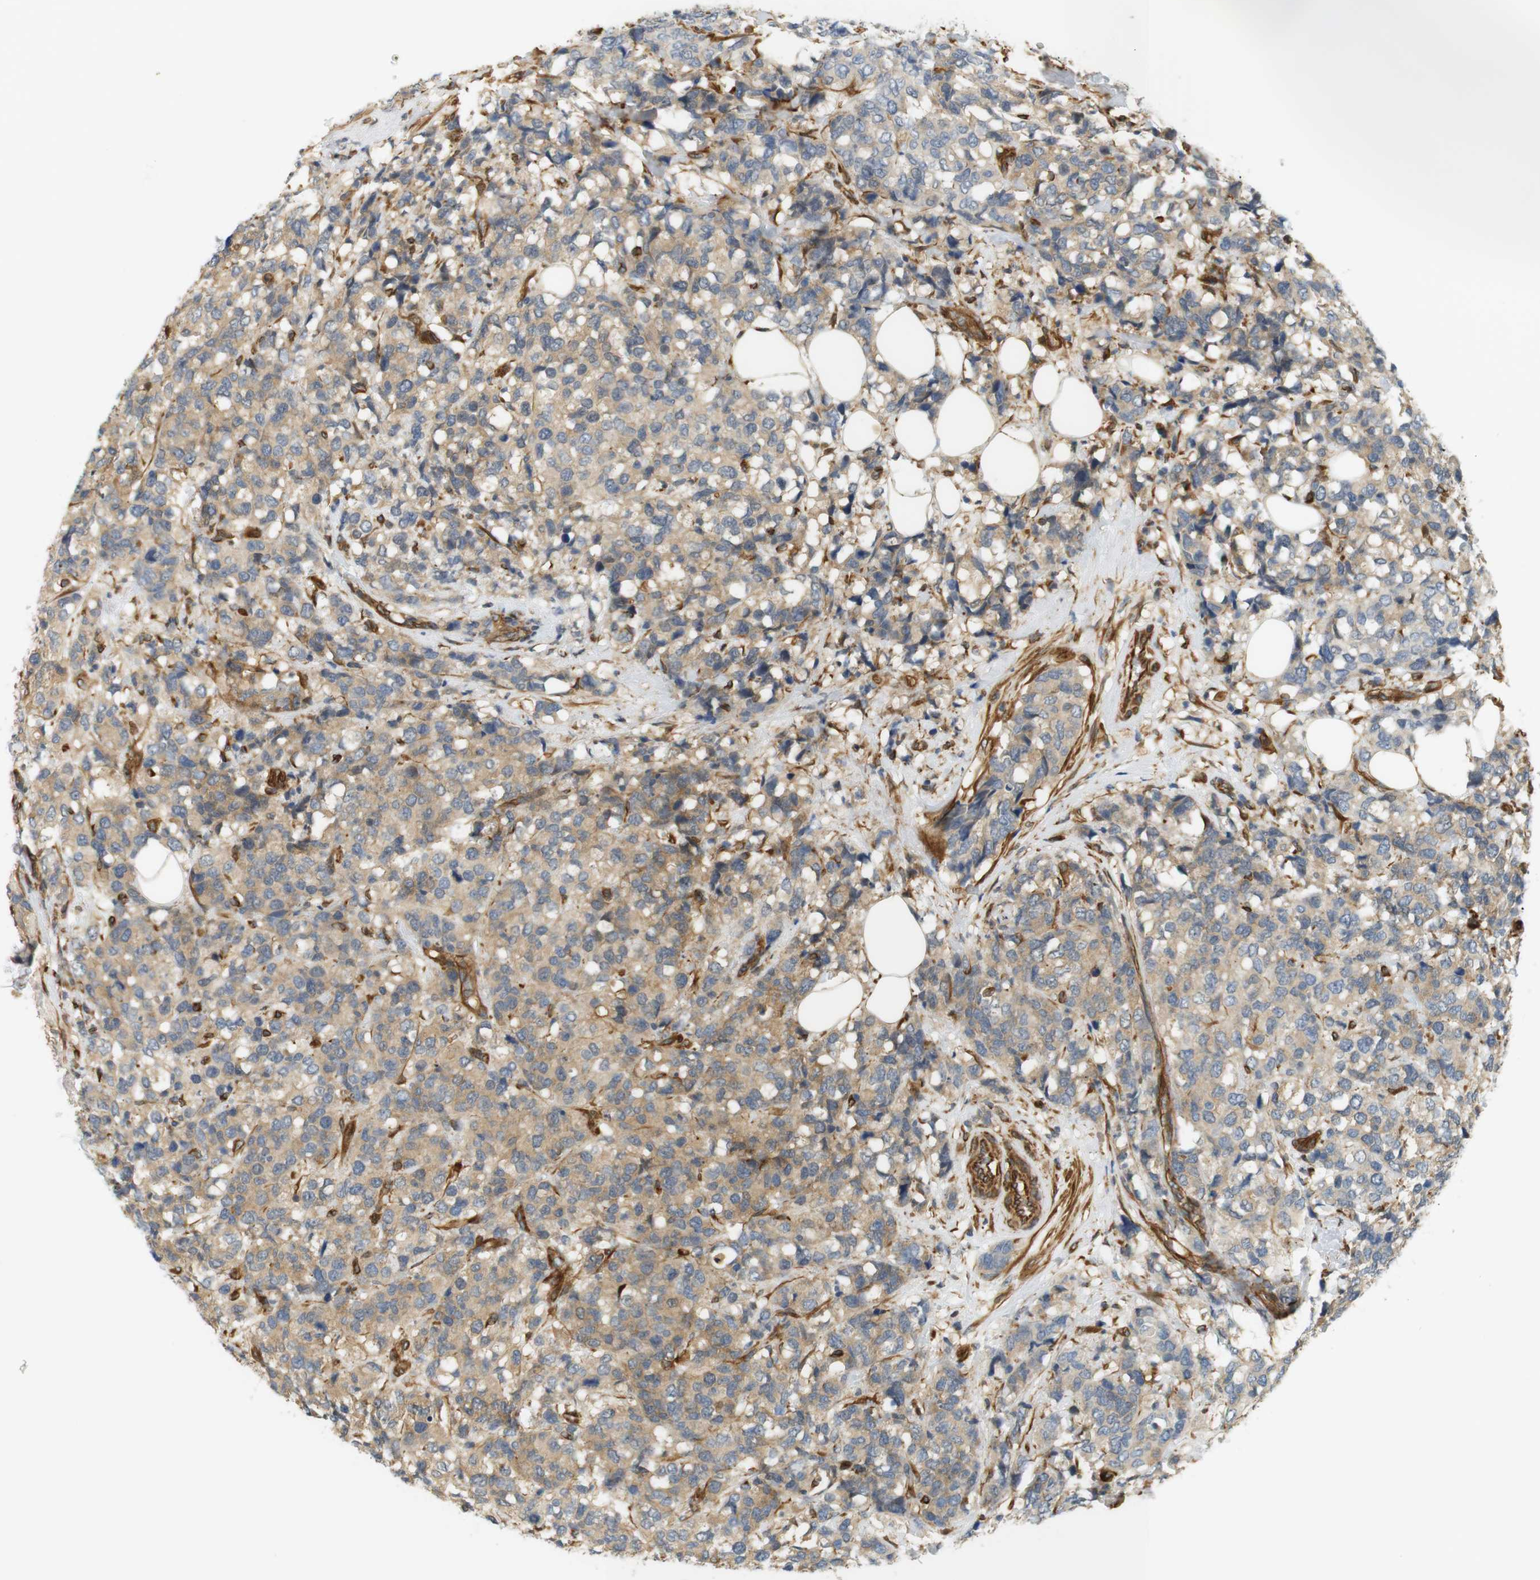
{"staining": {"intensity": "weak", "quantity": ">75%", "location": "cytoplasmic/membranous"}, "tissue": "breast cancer", "cell_type": "Tumor cells", "image_type": "cancer", "snomed": [{"axis": "morphology", "description": "Lobular carcinoma"}, {"axis": "topography", "description": "Breast"}], "caption": "About >75% of tumor cells in human breast cancer (lobular carcinoma) exhibit weak cytoplasmic/membranous protein staining as visualized by brown immunohistochemical staining.", "gene": "CYTH3", "patient": {"sex": "female", "age": 59}}